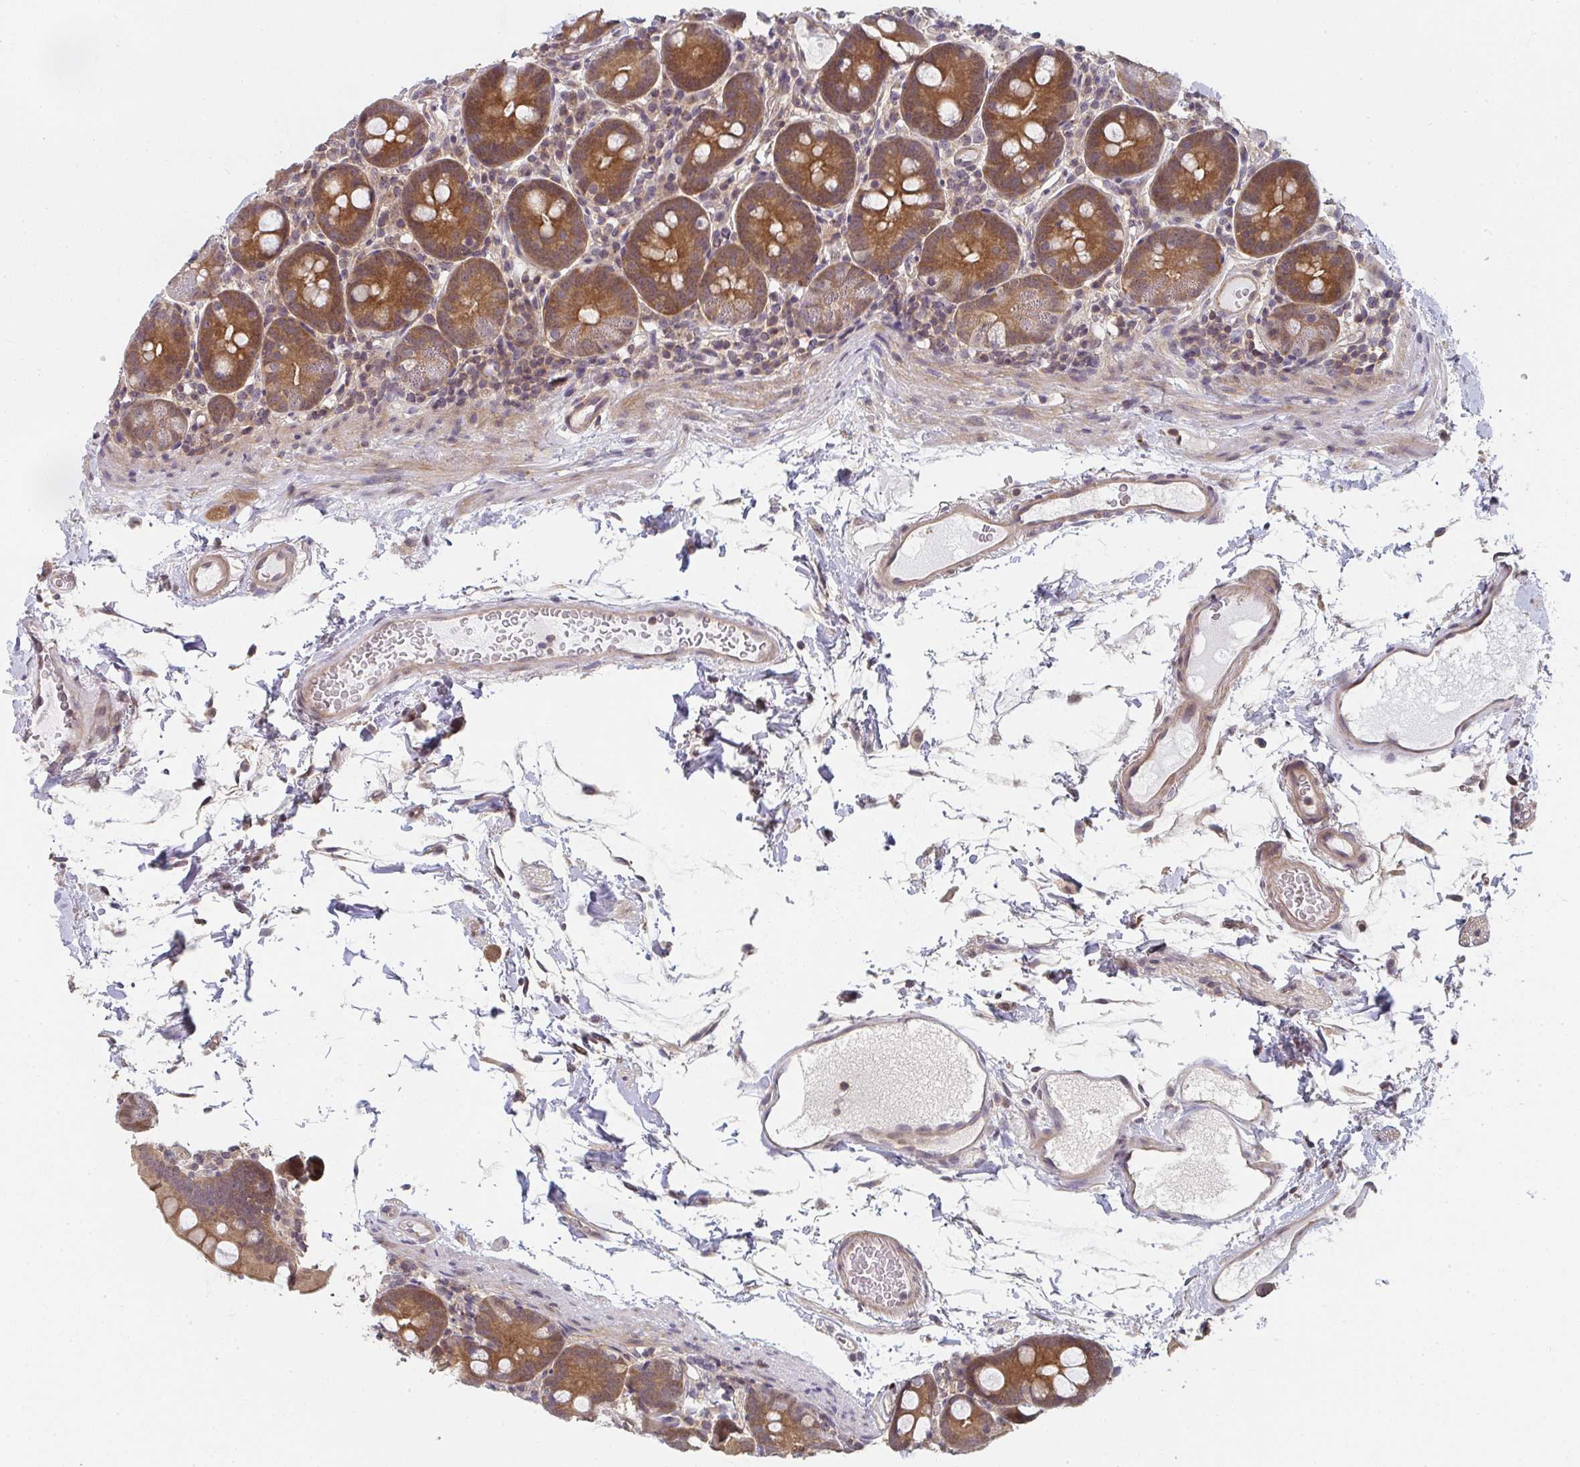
{"staining": {"intensity": "moderate", "quantity": "25%-75%", "location": "cytoplasmic/membranous,nuclear"}, "tissue": "small intestine", "cell_type": "Glandular cells", "image_type": "normal", "snomed": [{"axis": "morphology", "description": "Normal tissue, NOS"}, {"axis": "topography", "description": "Small intestine"}], "caption": "An IHC micrograph of benign tissue is shown. Protein staining in brown highlights moderate cytoplasmic/membranous,nuclear positivity in small intestine within glandular cells.", "gene": "RANGRF", "patient": {"sex": "female", "age": 68}}